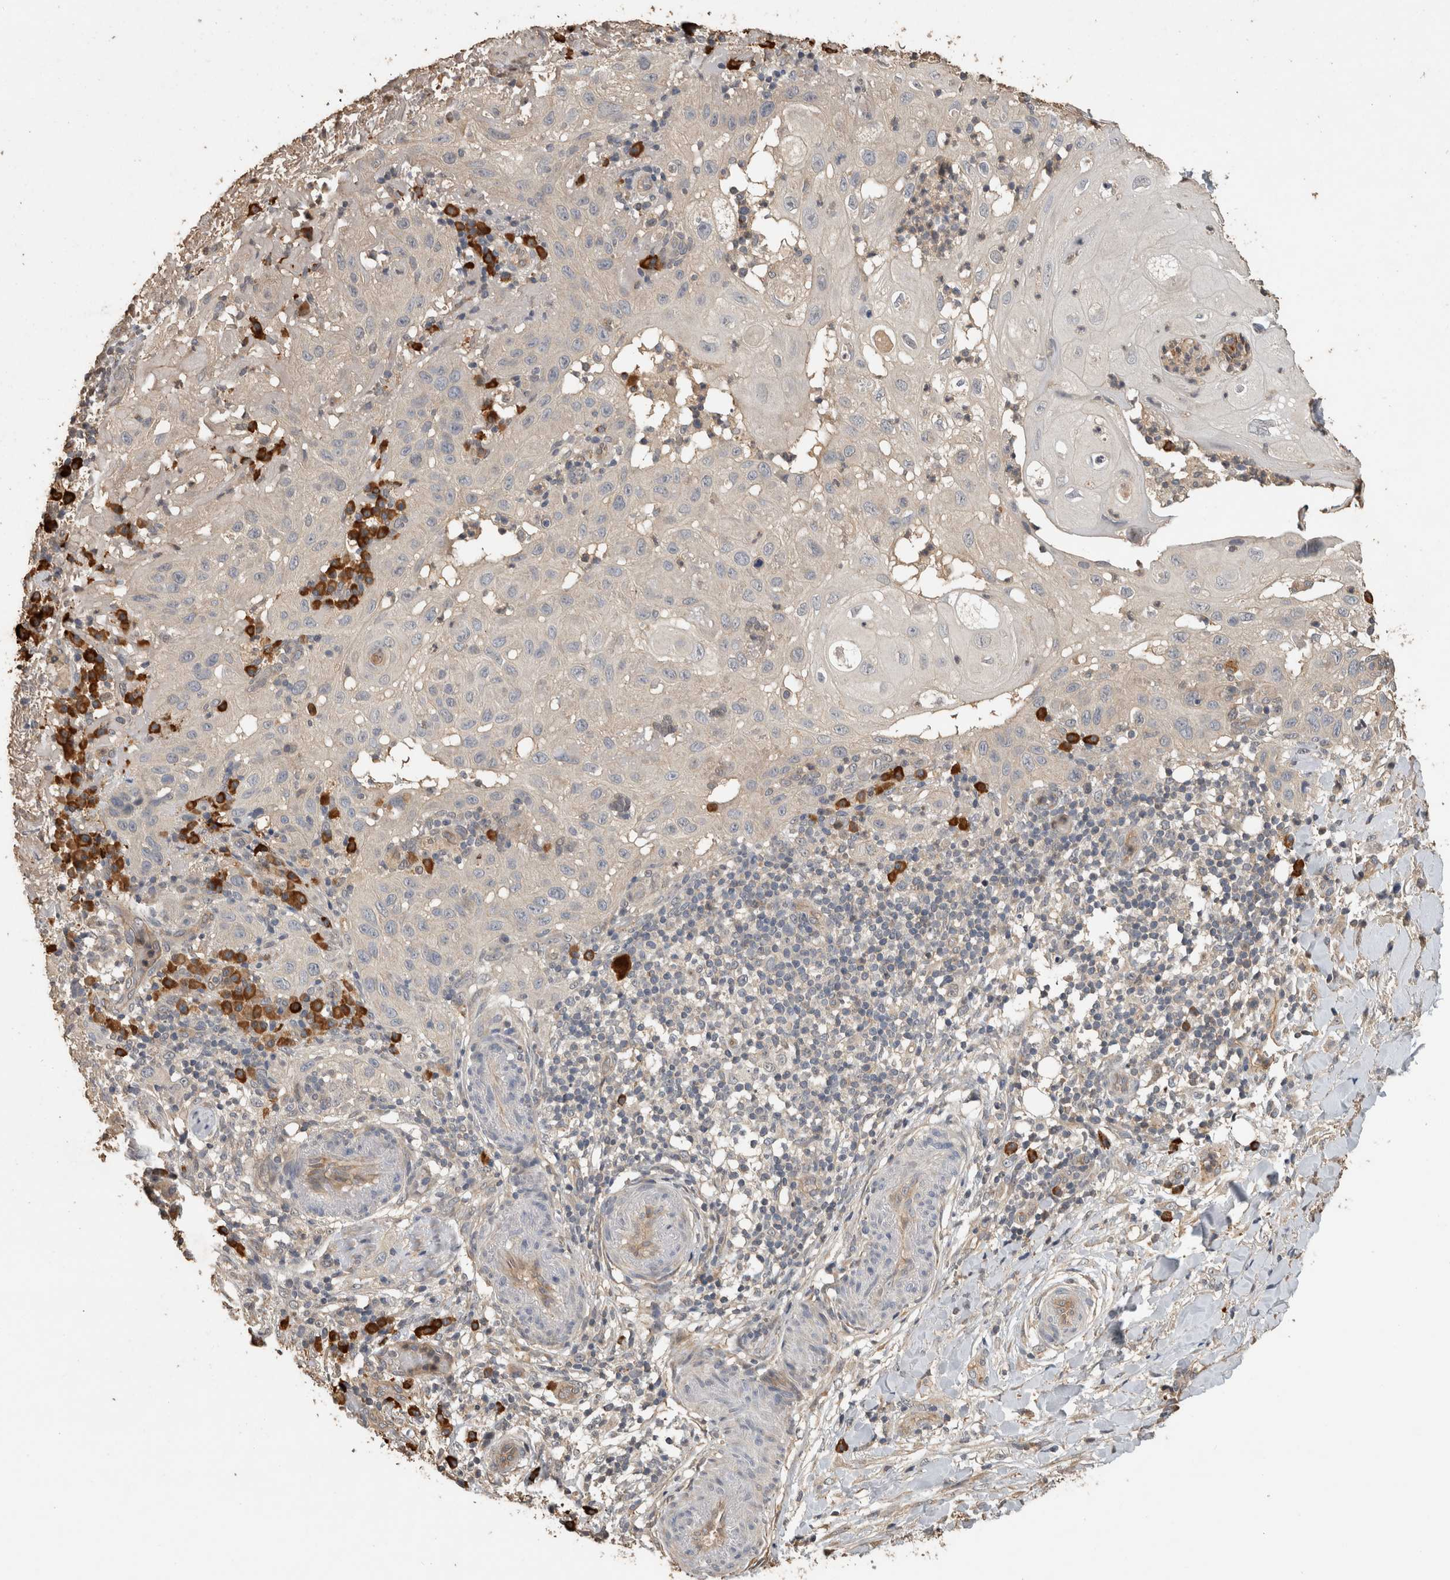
{"staining": {"intensity": "negative", "quantity": "none", "location": "none"}, "tissue": "skin cancer", "cell_type": "Tumor cells", "image_type": "cancer", "snomed": [{"axis": "morphology", "description": "Normal tissue, NOS"}, {"axis": "morphology", "description": "Squamous cell carcinoma, NOS"}, {"axis": "topography", "description": "Skin"}], "caption": "Immunohistochemistry photomicrograph of skin squamous cell carcinoma stained for a protein (brown), which shows no expression in tumor cells.", "gene": "RHPN1", "patient": {"sex": "female", "age": 96}}